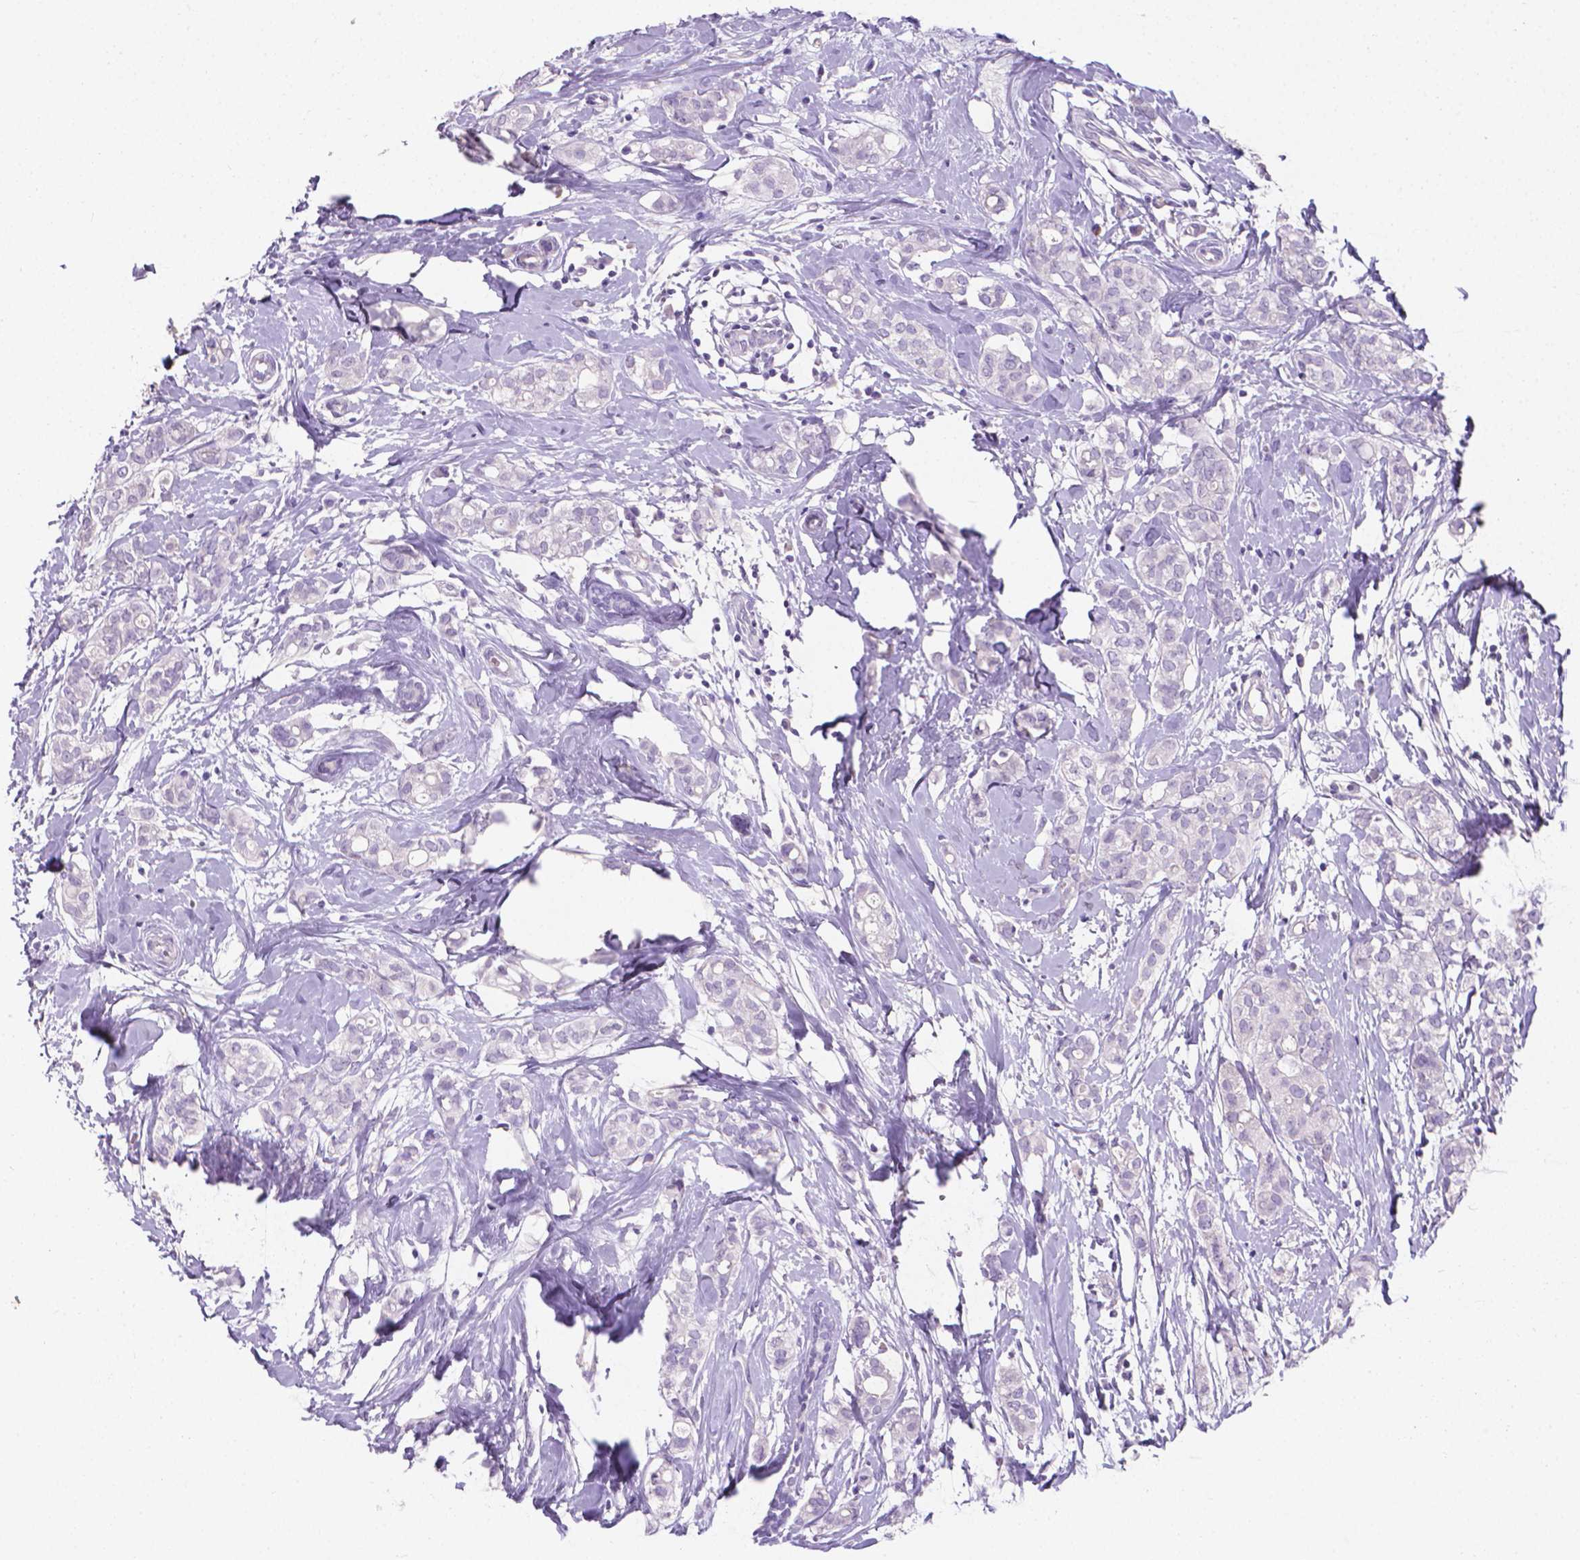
{"staining": {"intensity": "negative", "quantity": "none", "location": "none"}, "tissue": "breast cancer", "cell_type": "Tumor cells", "image_type": "cancer", "snomed": [{"axis": "morphology", "description": "Duct carcinoma"}, {"axis": "topography", "description": "Breast"}], "caption": "DAB (3,3'-diaminobenzidine) immunohistochemical staining of breast infiltrating ductal carcinoma exhibits no significant staining in tumor cells. The staining was performed using DAB to visualize the protein expression in brown, while the nuclei were stained in blue with hematoxylin (Magnification: 20x).", "gene": "XPNPEP2", "patient": {"sex": "female", "age": 40}}